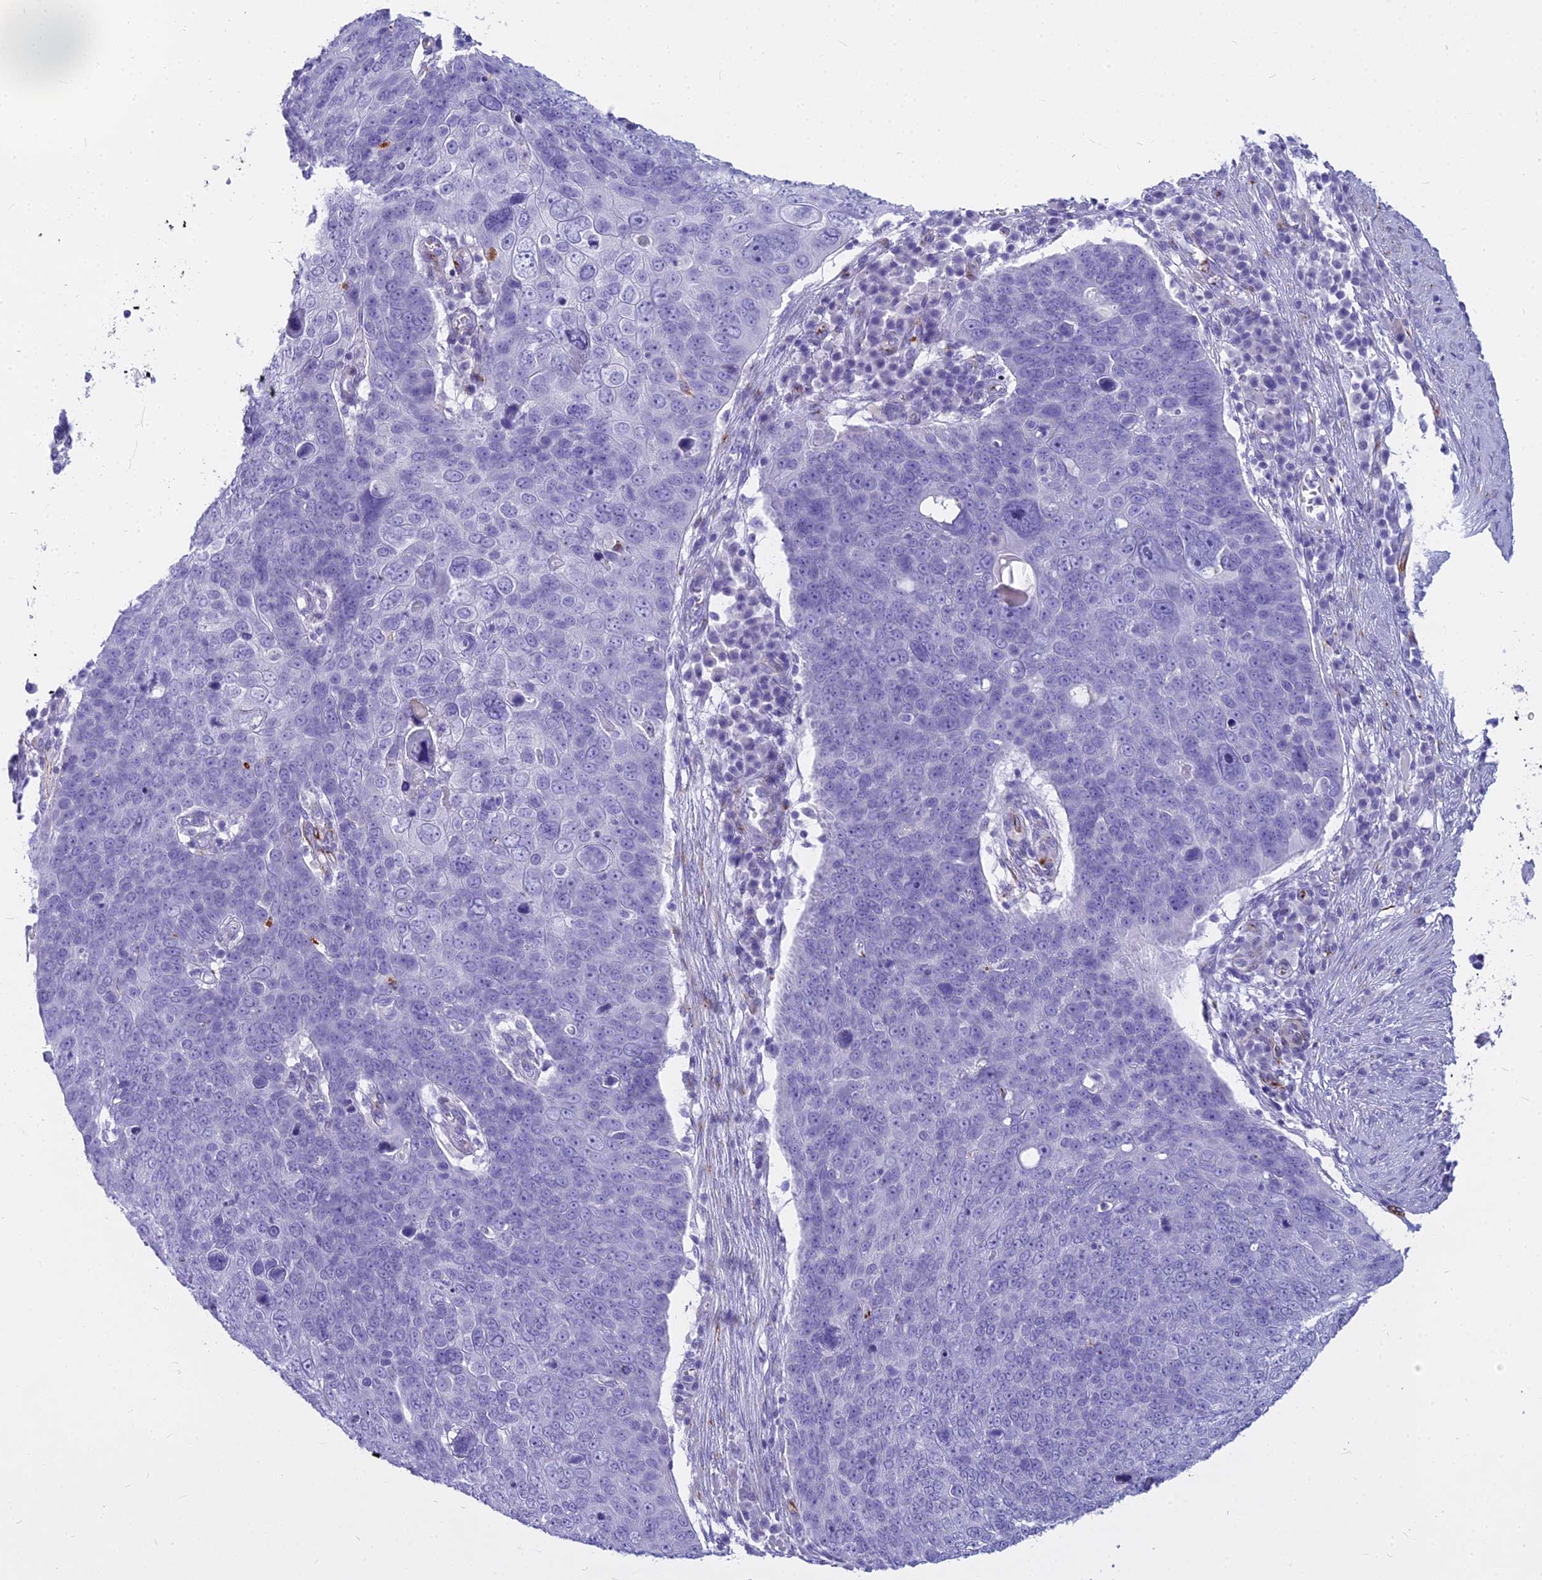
{"staining": {"intensity": "negative", "quantity": "none", "location": "none"}, "tissue": "skin cancer", "cell_type": "Tumor cells", "image_type": "cancer", "snomed": [{"axis": "morphology", "description": "Squamous cell carcinoma, NOS"}, {"axis": "topography", "description": "Skin"}], "caption": "Immunohistochemistry (IHC) of skin cancer reveals no staining in tumor cells.", "gene": "EVI2A", "patient": {"sex": "male", "age": 71}}